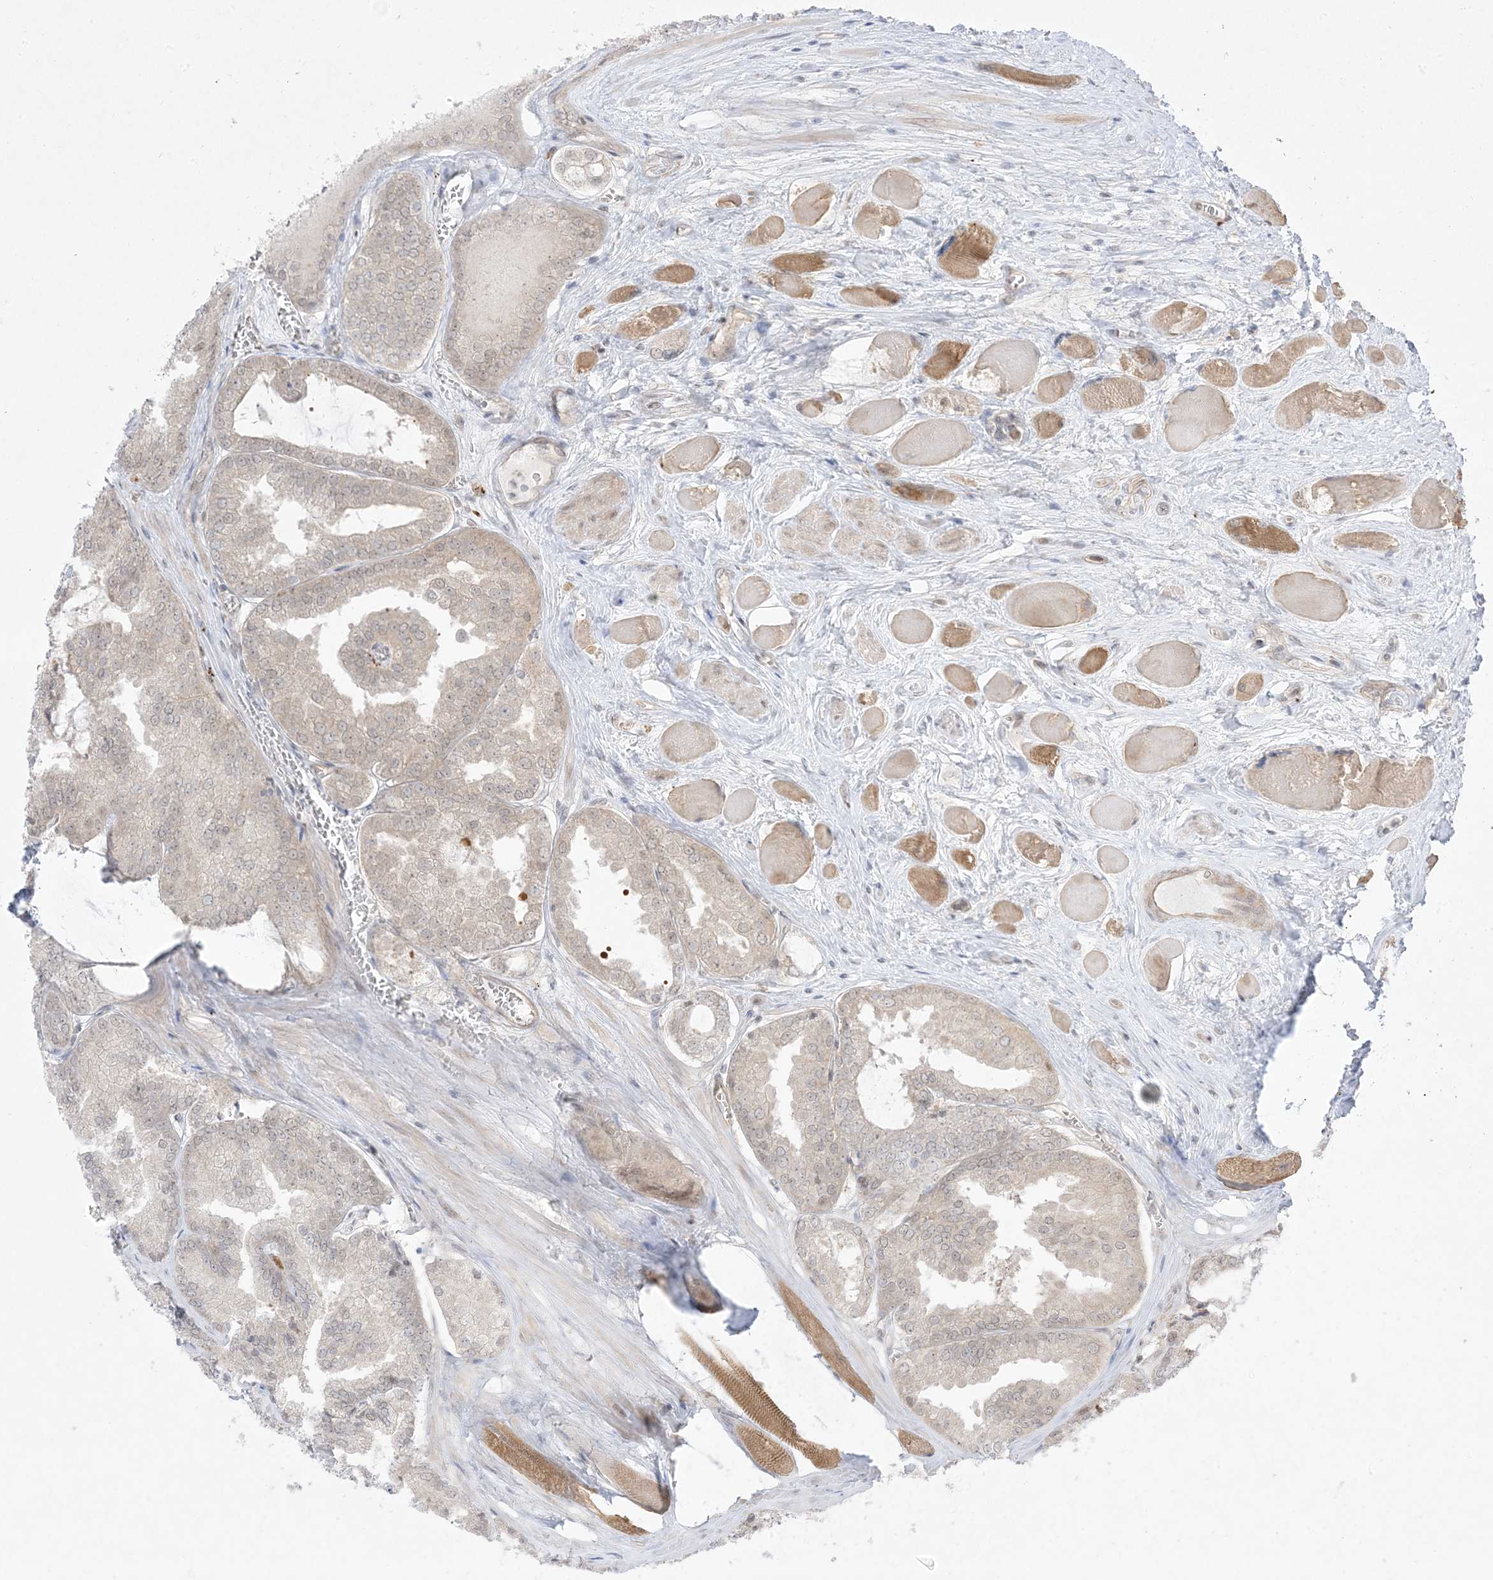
{"staining": {"intensity": "weak", "quantity": "25%-75%", "location": "cytoplasmic/membranous"}, "tissue": "prostate cancer", "cell_type": "Tumor cells", "image_type": "cancer", "snomed": [{"axis": "morphology", "description": "Adenocarcinoma, Low grade"}, {"axis": "topography", "description": "Prostate"}], "caption": "DAB (3,3'-diaminobenzidine) immunohistochemical staining of human prostate cancer demonstrates weak cytoplasmic/membranous protein expression in about 25%-75% of tumor cells.", "gene": "PTK6", "patient": {"sex": "male", "age": 67}}